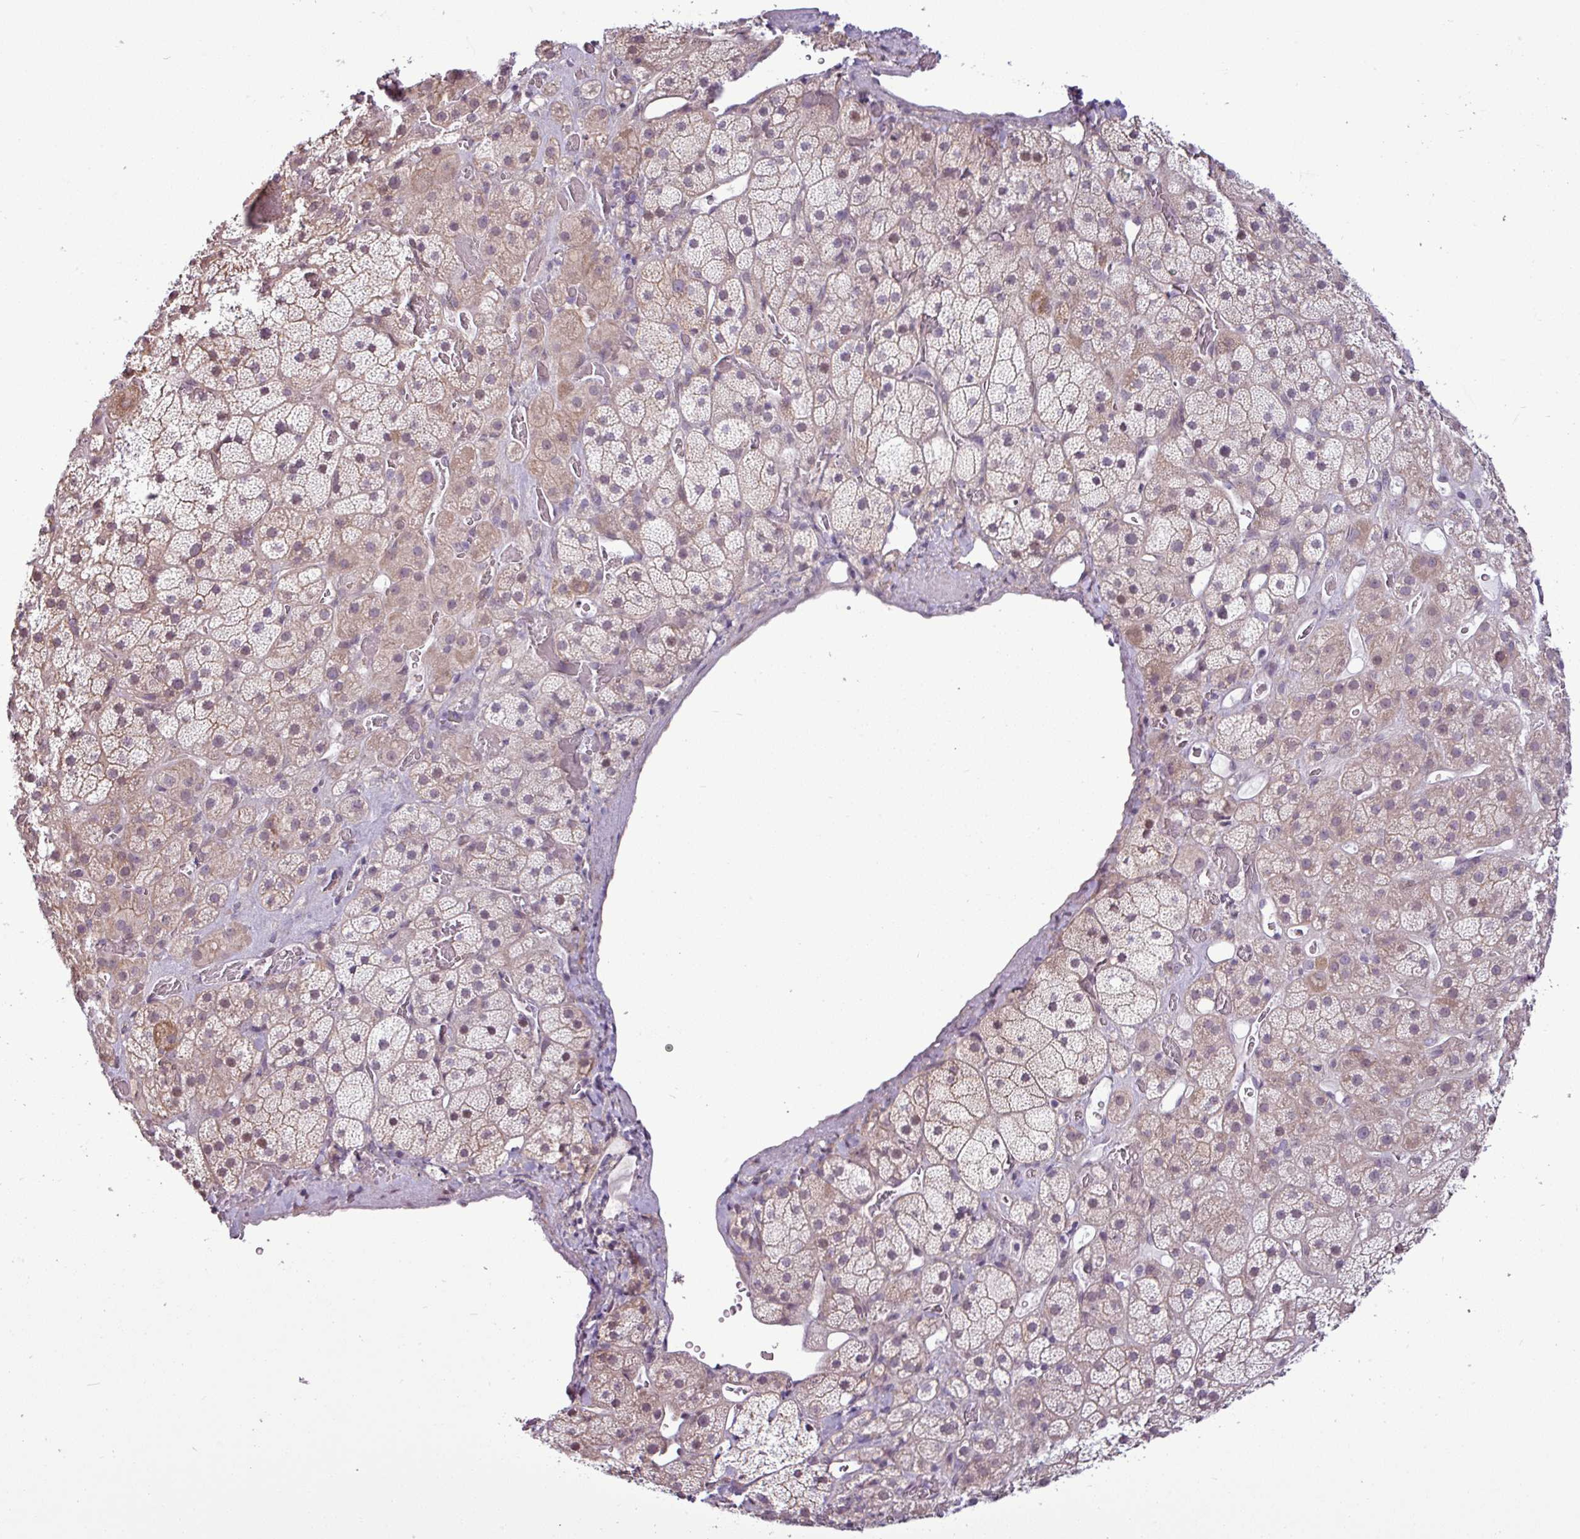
{"staining": {"intensity": "moderate", "quantity": "25%-75%", "location": "cytoplasmic/membranous"}, "tissue": "adrenal gland", "cell_type": "Glandular cells", "image_type": "normal", "snomed": [{"axis": "morphology", "description": "Normal tissue, NOS"}, {"axis": "topography", "description": "Adrenal gland"}], "caption": "Immunohistochemistry (IHC) image of normal adrenal gland stained for a protein (brown), which displays medium levels of moderate cytoplasmic/membranous positivity in approximately 25%-75% of glandular cells.", "gene": "GPT2", "patient": {"sex": "male", "age": 57}}